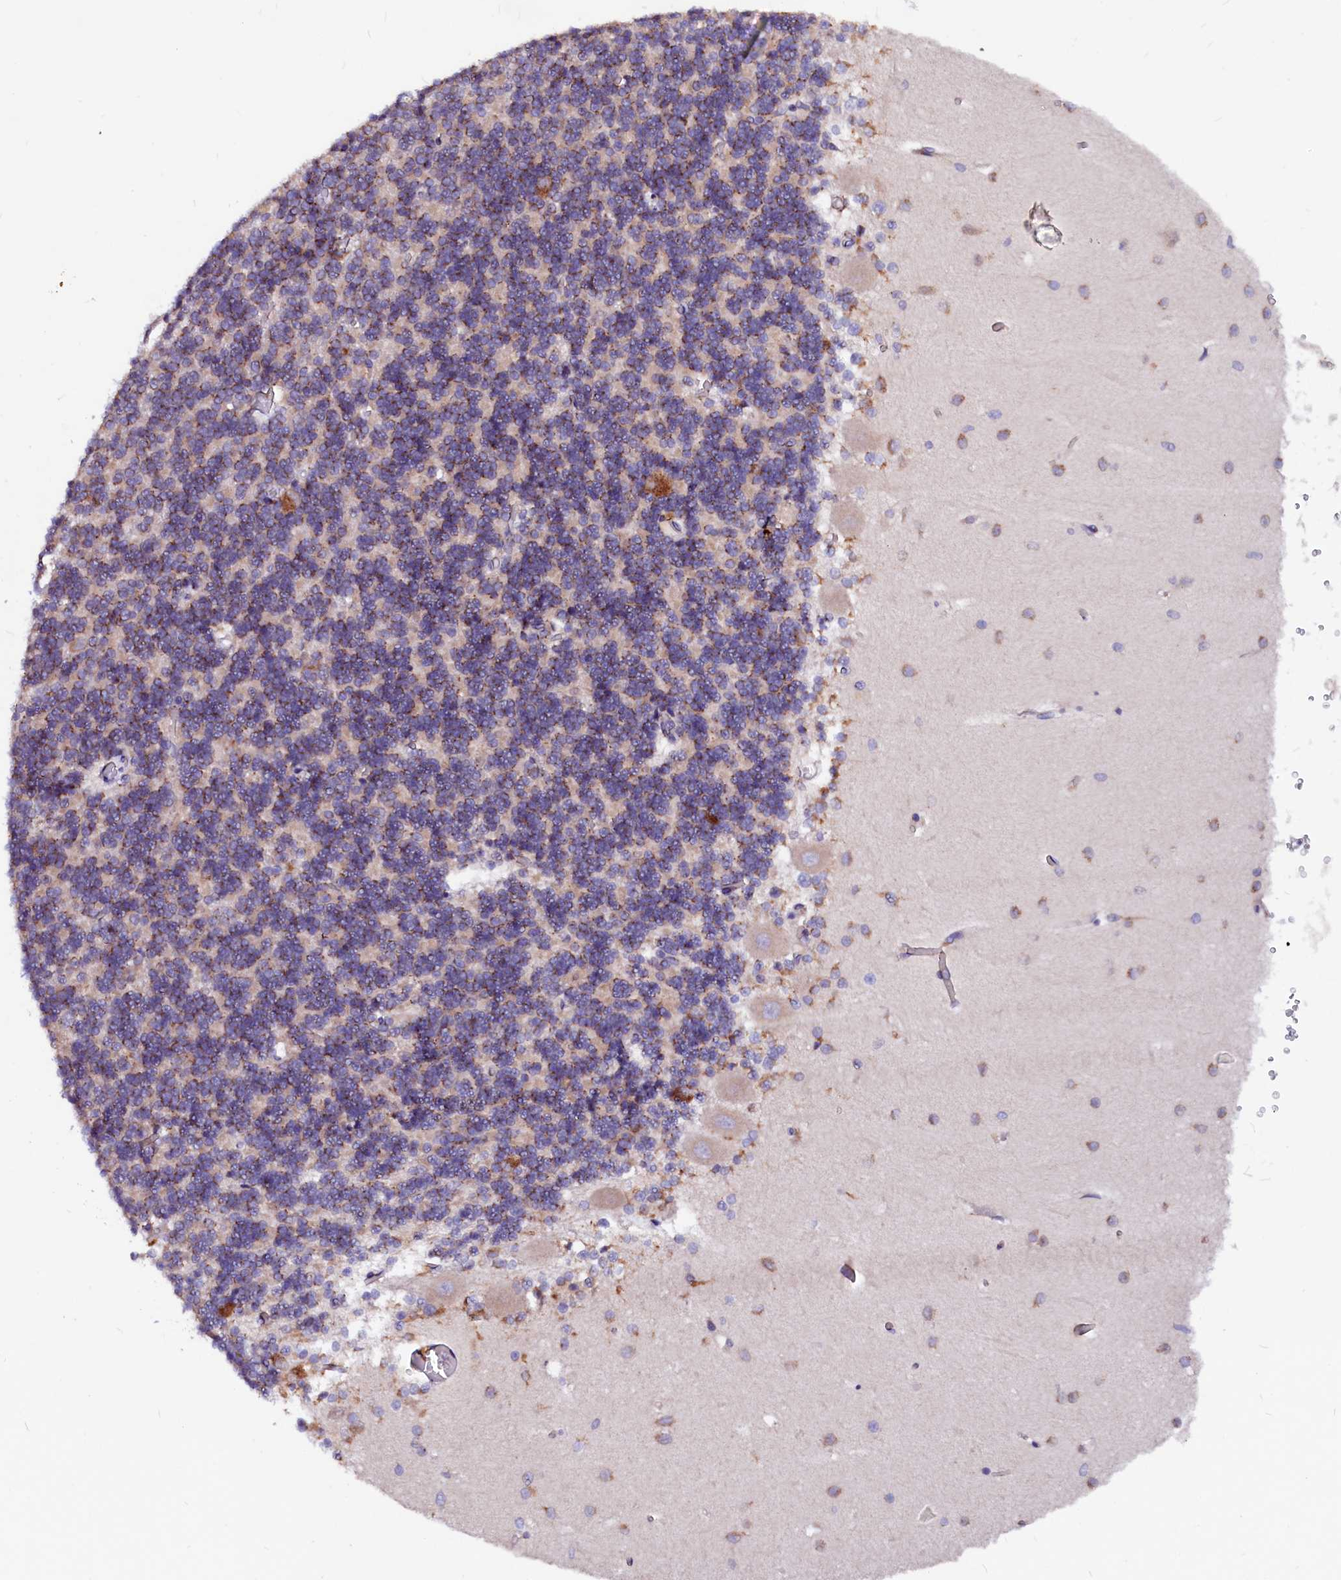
{"staining": {"intensity": "weak", "quantity": "25%-75%", "location": "cytoplasmic/membranous"}, "tissue": "cerebellum", "cell_type": "Cells in granular layer", "image_type": "normal", "snomed": [{"axis": "morphology", "description": "Normal tissue, NOS"}, {"axis": "topography", "description": "Cerebellum"}], "caption": "Unremarkable cerebellum was stained to show a protein in brown. There is low levels of weak cytoplasmic/membranous expression in approximately 25%-75% of cells in granular layer.", "gene": "LMAN1", "patient": {"sex": "male", "age": 37}}